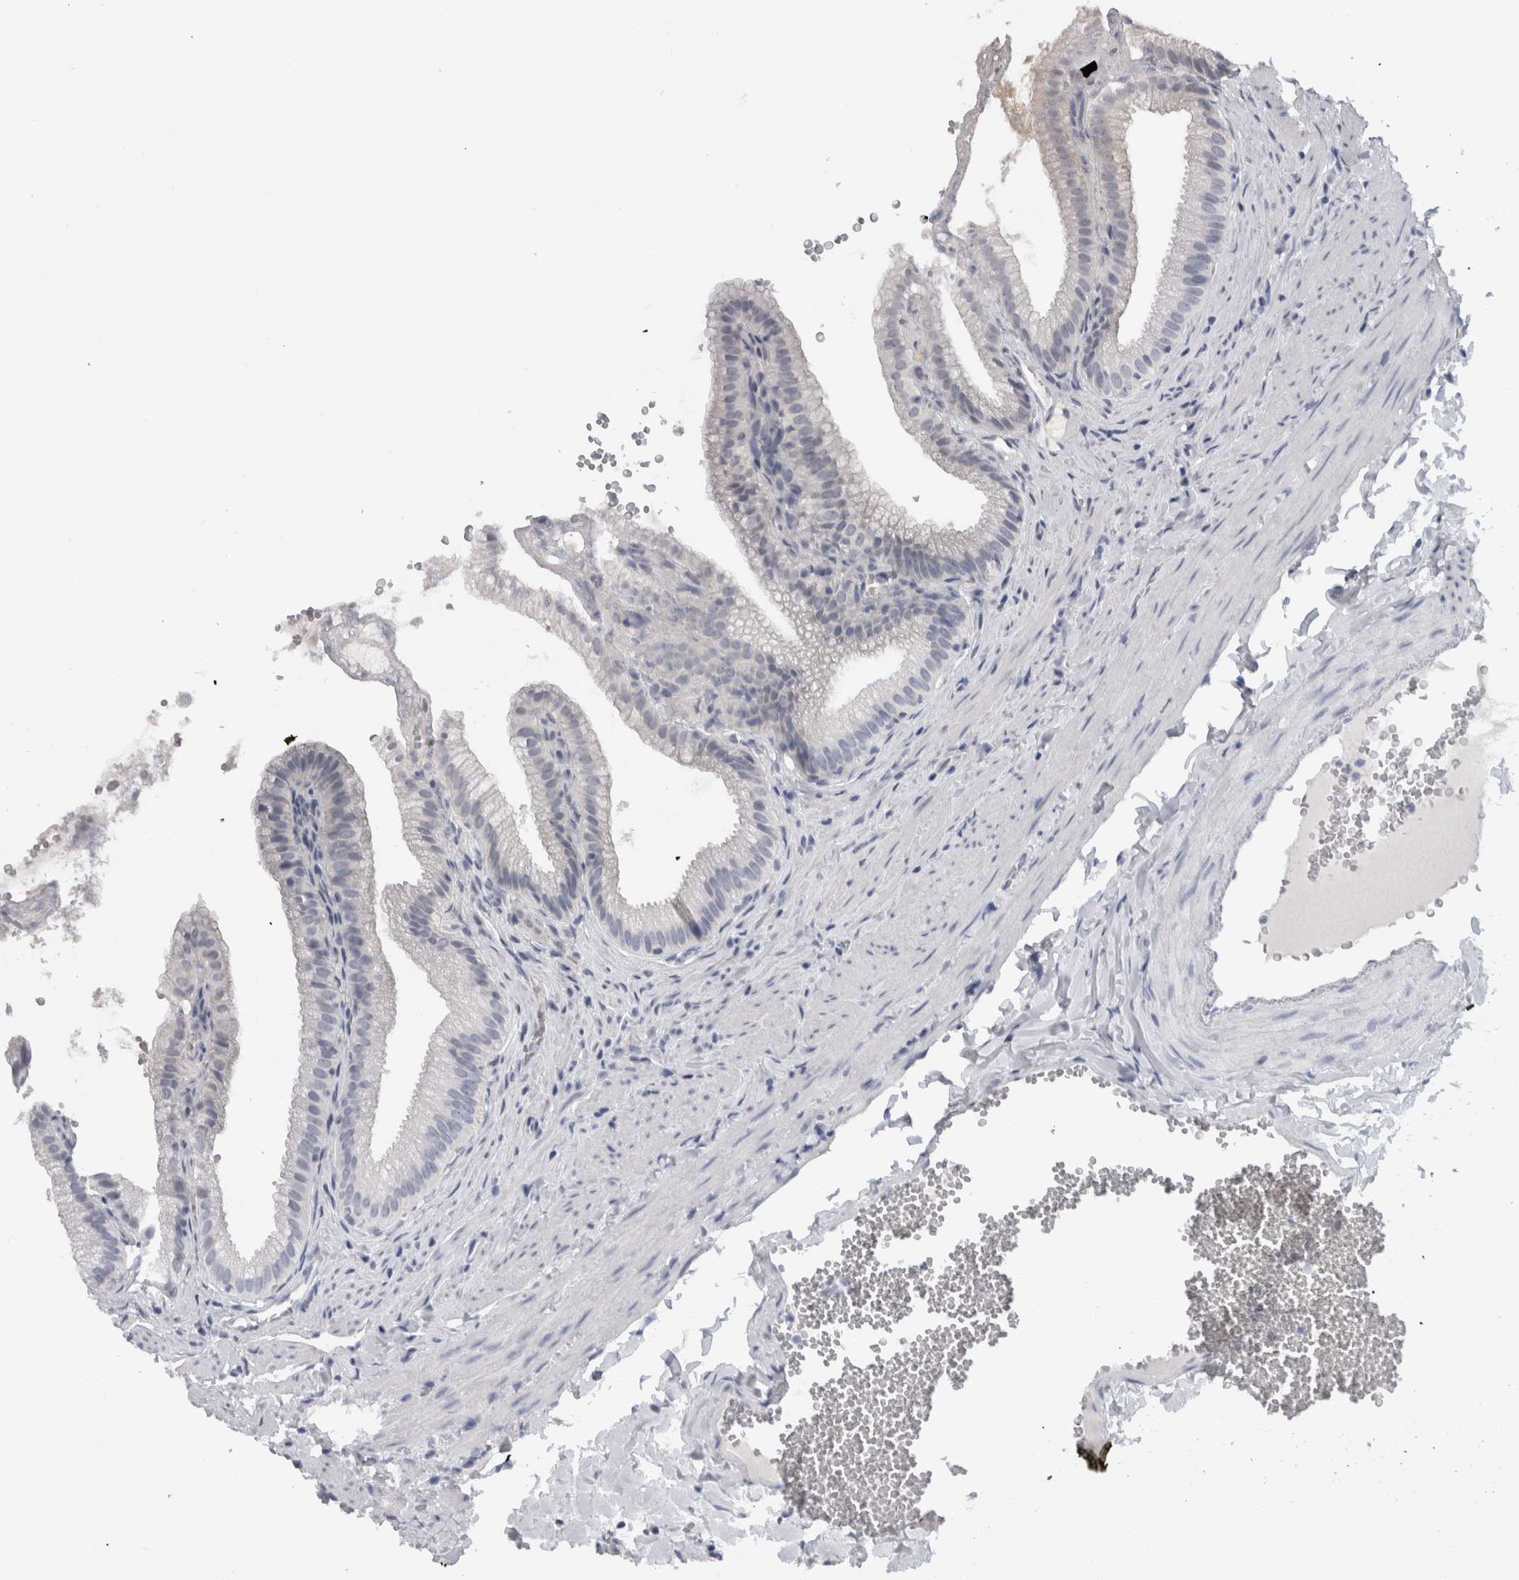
{"staining": {"intensity": "negative", "quantity": "none", "location": "none"}, "tissue": "gallbladder", "cell_type": "Glandular cells", "image_type": "normal", "snomed": [{"axis": "morphology", "description": "Normal tissue, NOS"}, {"axis": "topography", "description": "Gallbladder"}], "caption": "Gallbladder was stained to show a protein in brown. There is no significant positivity in glandular cells. Brightfield microscopy of immunohistochemistry (IHC) stained with DAB (brown) and hematoxylin (blue), captured at high magnification.", "gene": "ADAM2", "patient": {"sex": "male", "age": 38}}